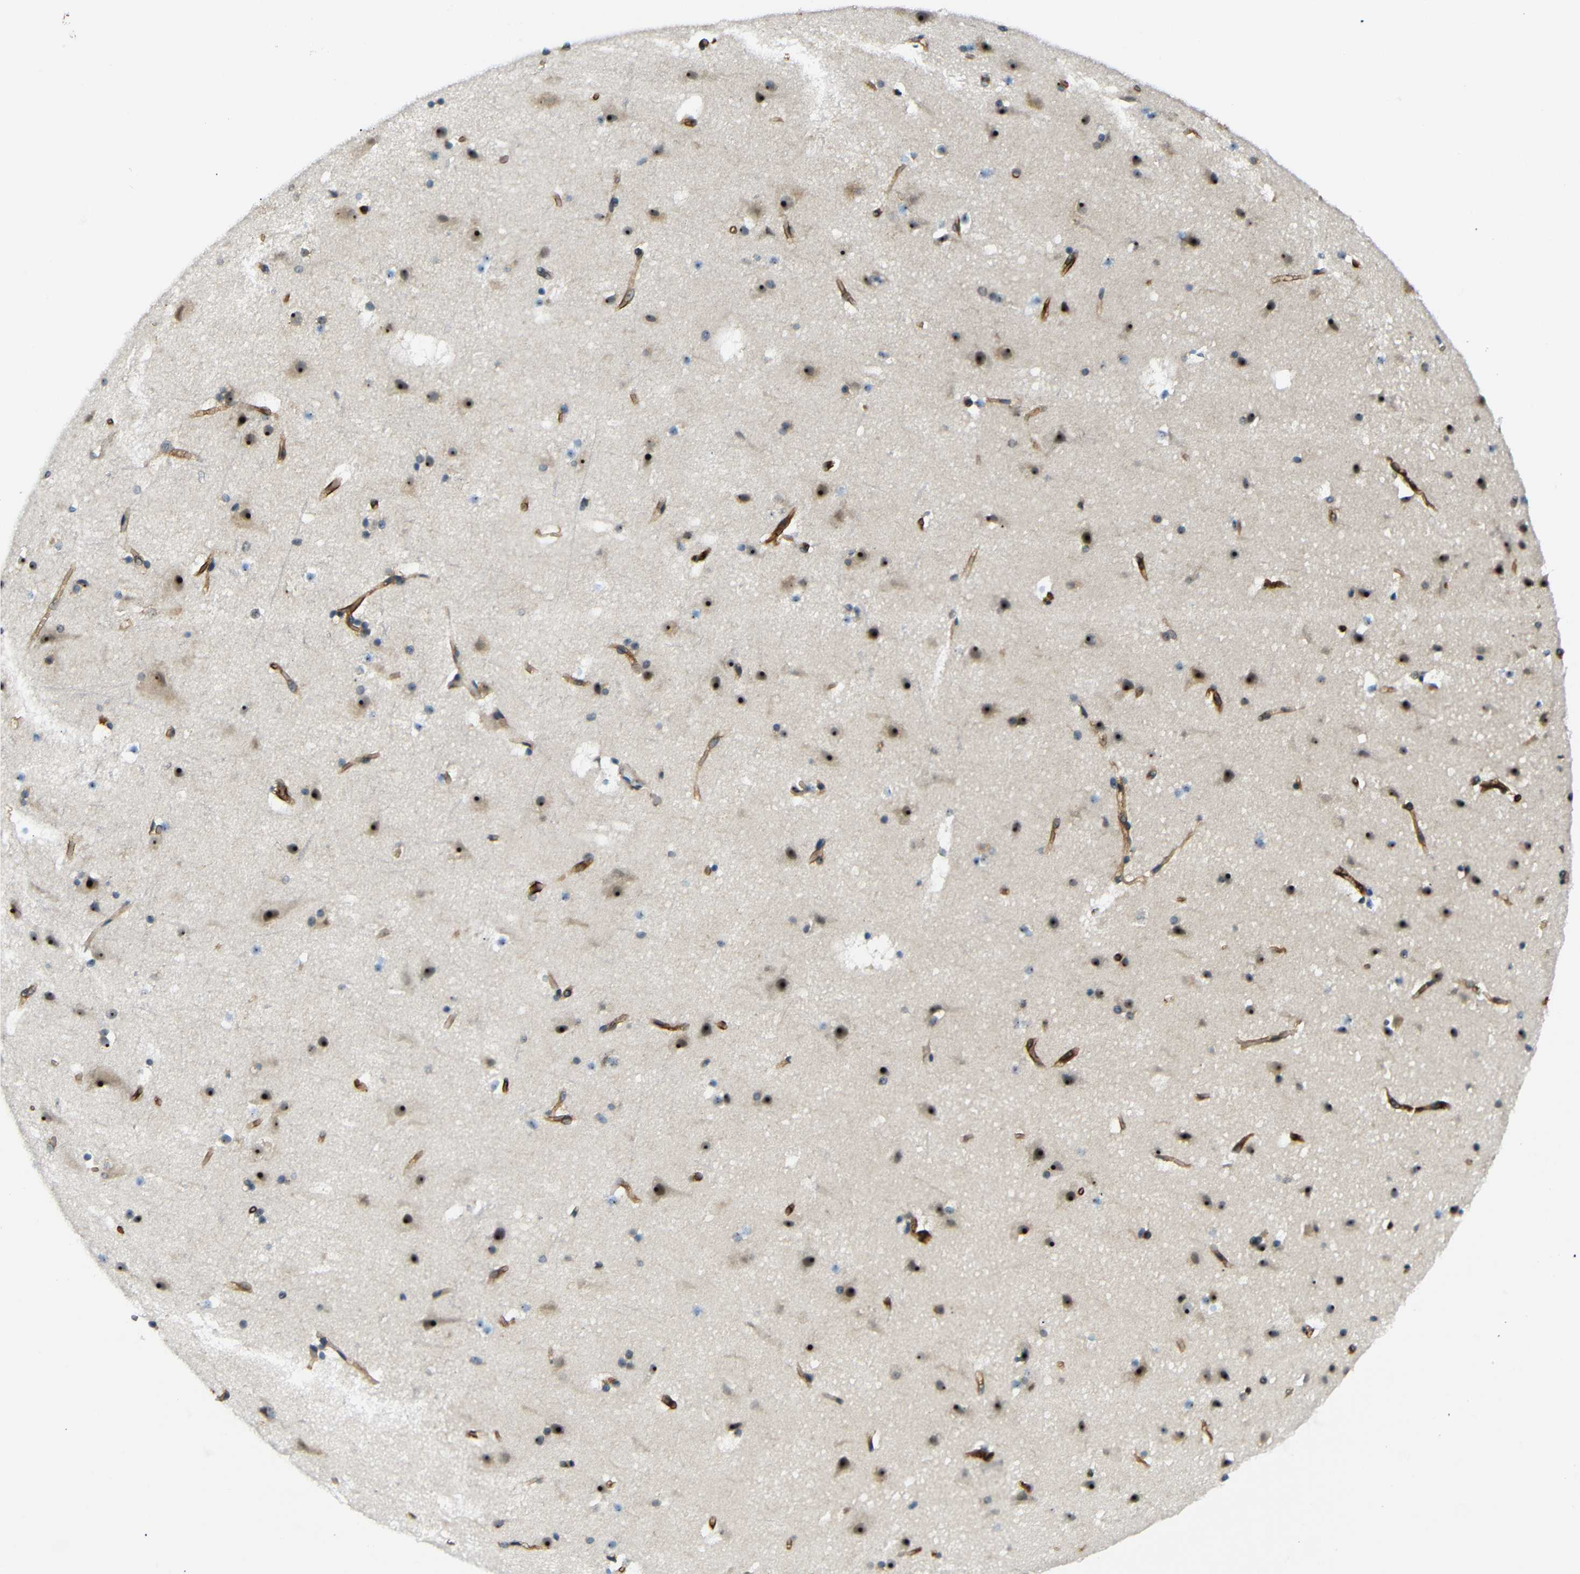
{"staining": {"intensity": "moderate", "quantity": ">75%", "location": "cytoplasmic/membranous"}, "tissue": "cerebral cortex", "cell_type": "Endothelial cells", "image_type": "normal", "snomed": [{"axis": "morphology", "description": "Normal tissue, NOS"}, {"axis": "topography", "description": "Cerebral cortex"}], "caption": "Protein analysis of benign cerebral cortex exhibits moderate cytoplasmic/membranous staining in about >75% of endothelial cells.", "gene": "PARN", "patient": {"sex": "male", "age": 45}}